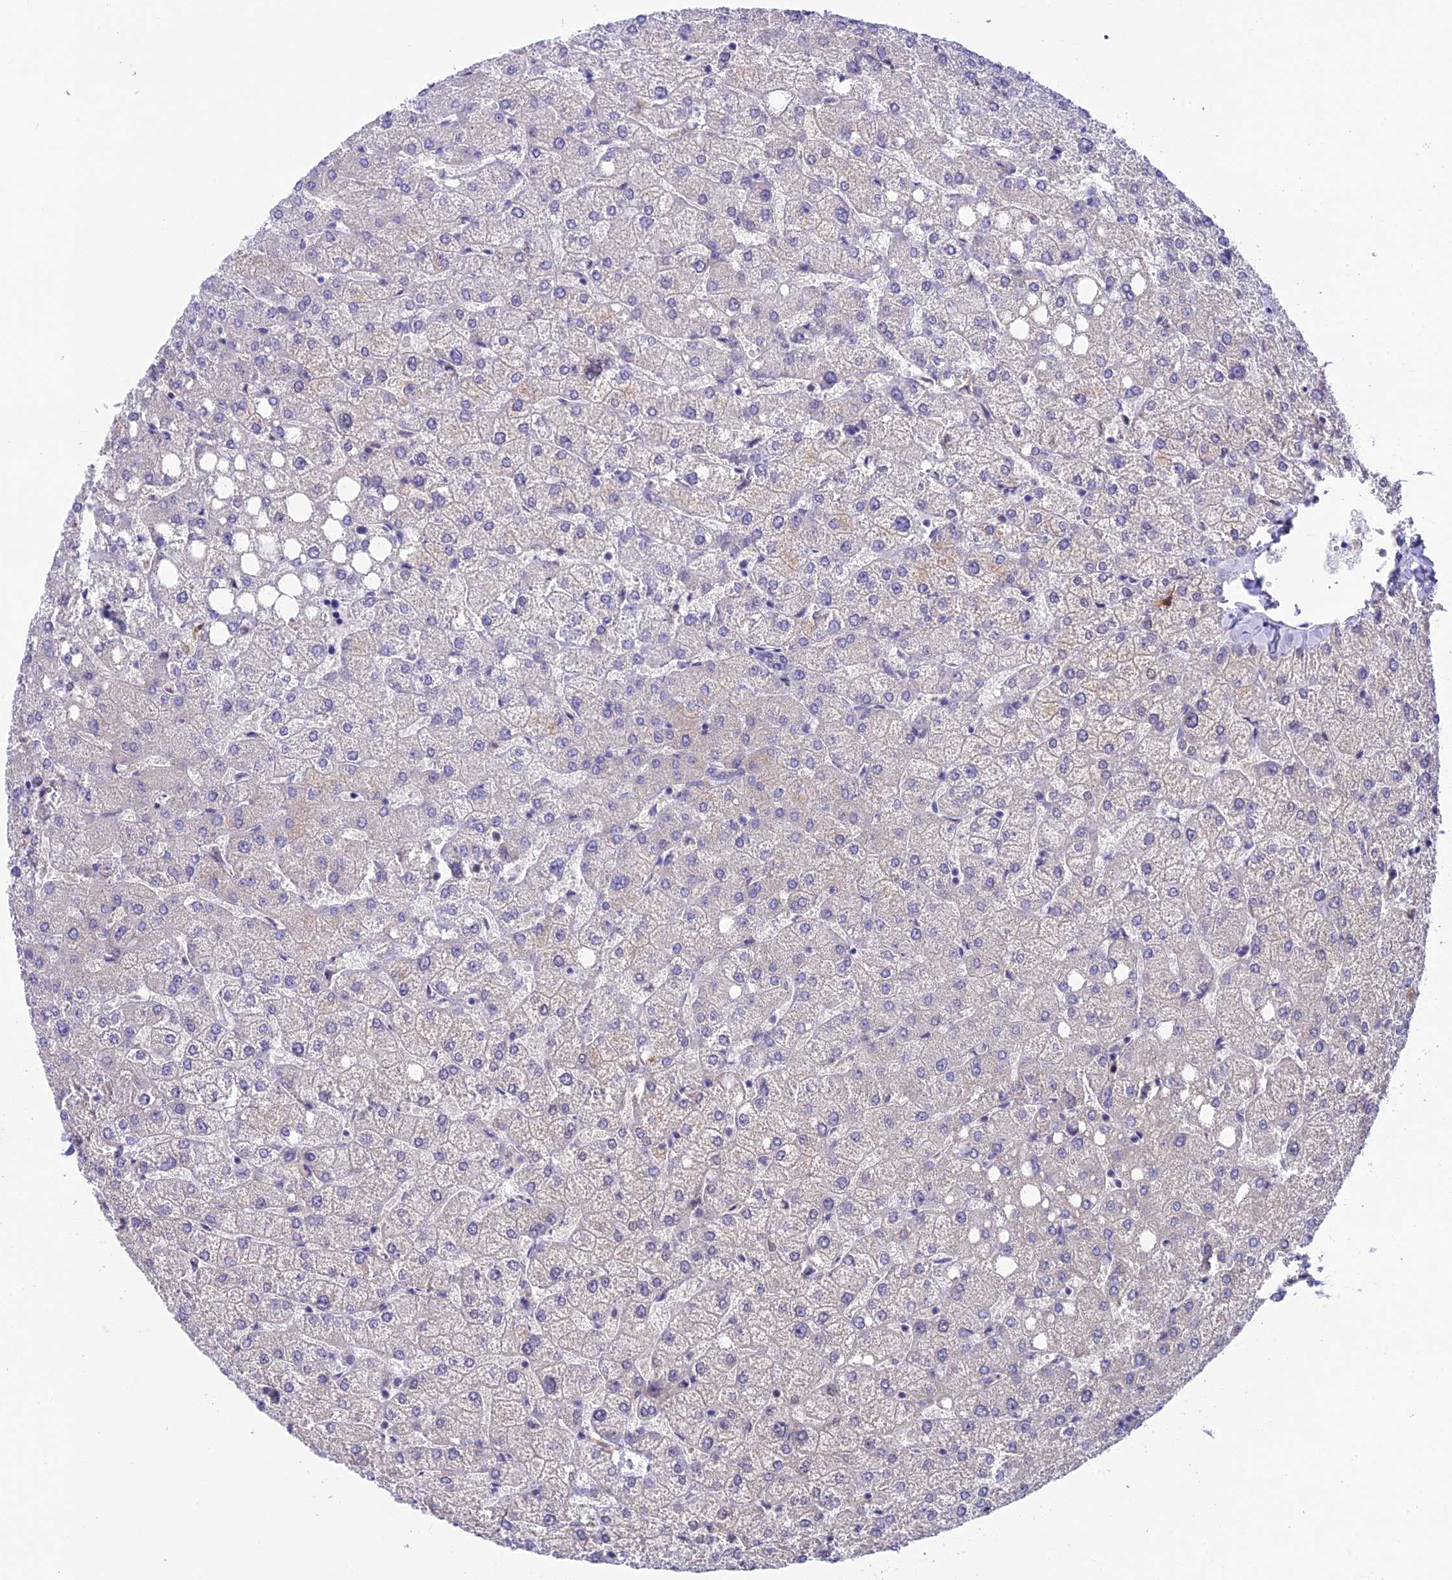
{"staining": {"intensity": "negative", "quantity": "none", "location": "none"}, "tissue": "liver", "cell_type": "Cholangiocytes", "image_type": "normal", "snomed": [{"axis": "morphology", "description": "Normal tissue, NOS"}, {"axis": "topography", "description": "Liver"}], "caption": "Histopathology image shows no significant protein positivity in cholangiocytes of benign liver.", "gene": "IGSF6", "patient": {"sex": "female", "age": 54}}